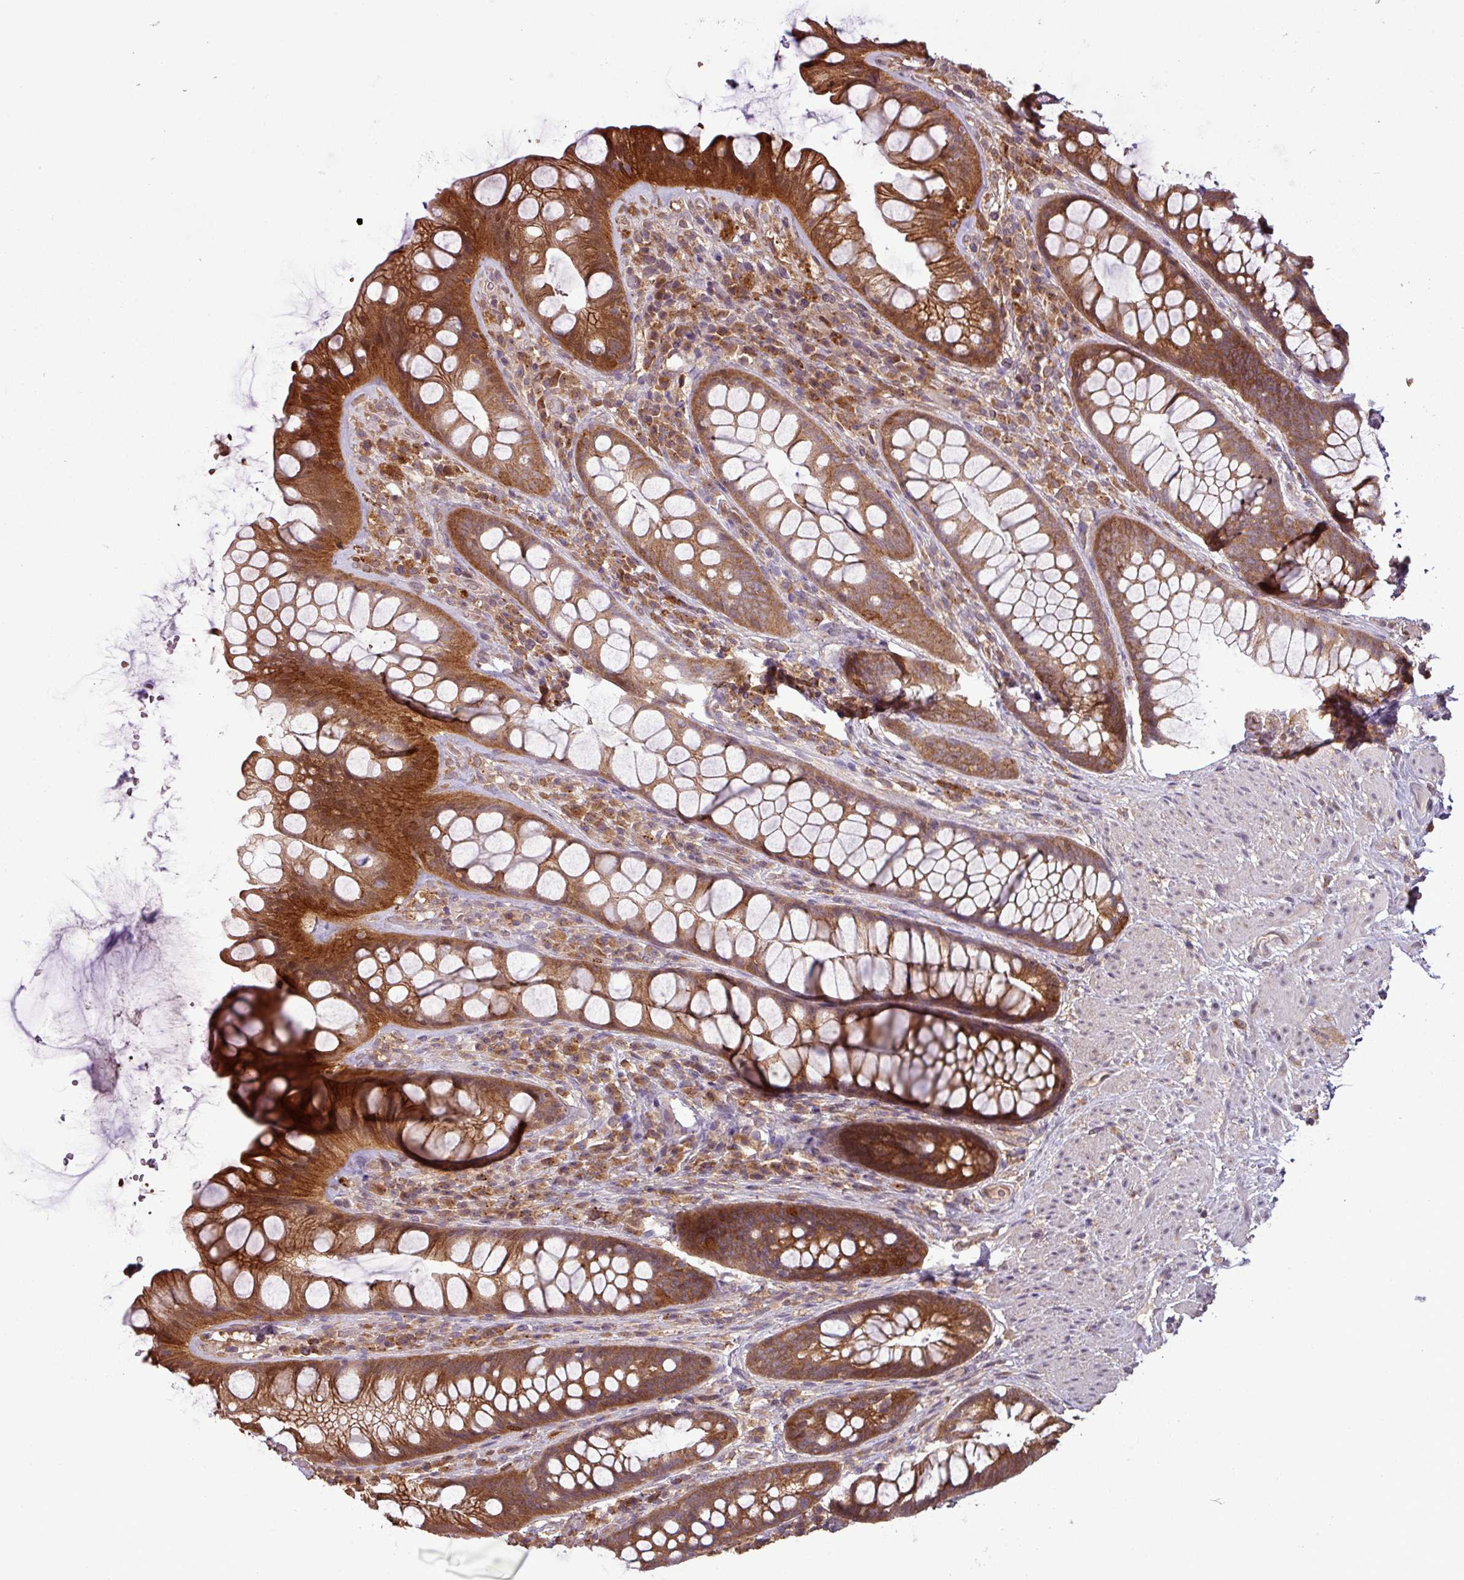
{"staining": {"intensity": "moderate", "quantity": ">75%", "location": "cytoplasmic/membranous"}, "tissue": "rectum", "cell_type": "Glandular cells", "image_type": "normal", "snomed": [{"axis": "morphology", "description": "Normal tissue, NOS"}, {"axis": "topography", "description": "Rectum"}], "caption": "Immunohistochemistry histopathology image of benign rectum: rectum stained using immunohistochemistry (IHC) exhibits medium levels of moderate protein expression localized specifically in the cytoplasmic/membranous of glandular cells, appearing as a cytoplasmic/membranous brown color.", "gene": "NT5C3A", "patient": {"sex": "male", "age": 74}}